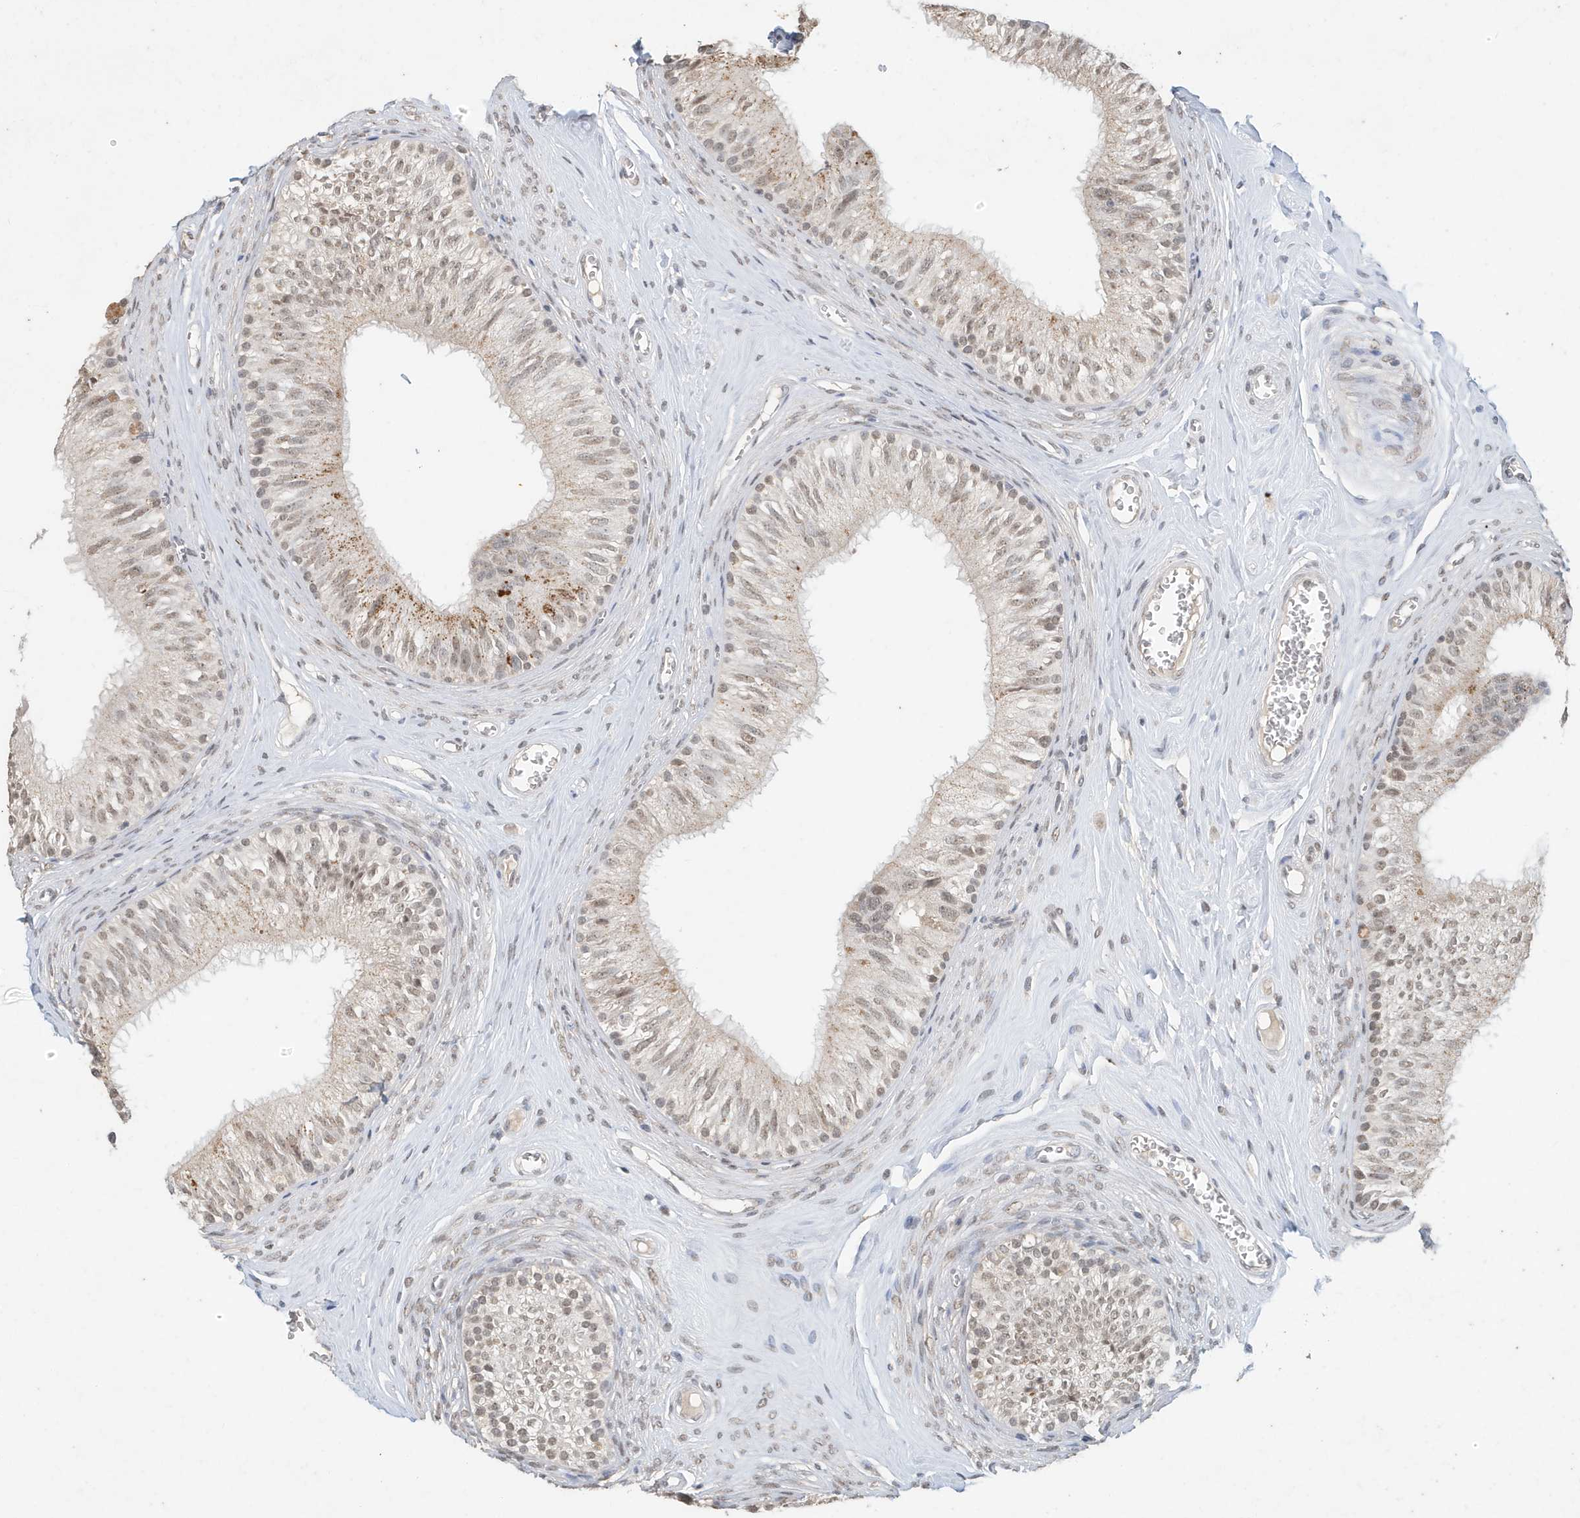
{"staining": {"intensity": "moderate", "quantity": "25%-75%", "location": "nuclear"}, "tissue": "epididymis", "cell_type": "Glandular cells", "image_type": "normal", "snomed": [{"axis": "morphology", "description": "Normal tissue, NOS"}, {"axis": "topography", "description": "Epididymis"}], "caption": "DAB (3,3'-diaminobenzidine) immunohistochemical staining of normal human epididymis shows moderate nuclear protein staining in approximately 25%-75% of glandular cells.", "gene": "DEFA1", "patient": {"sex": "male", "age": 46}}